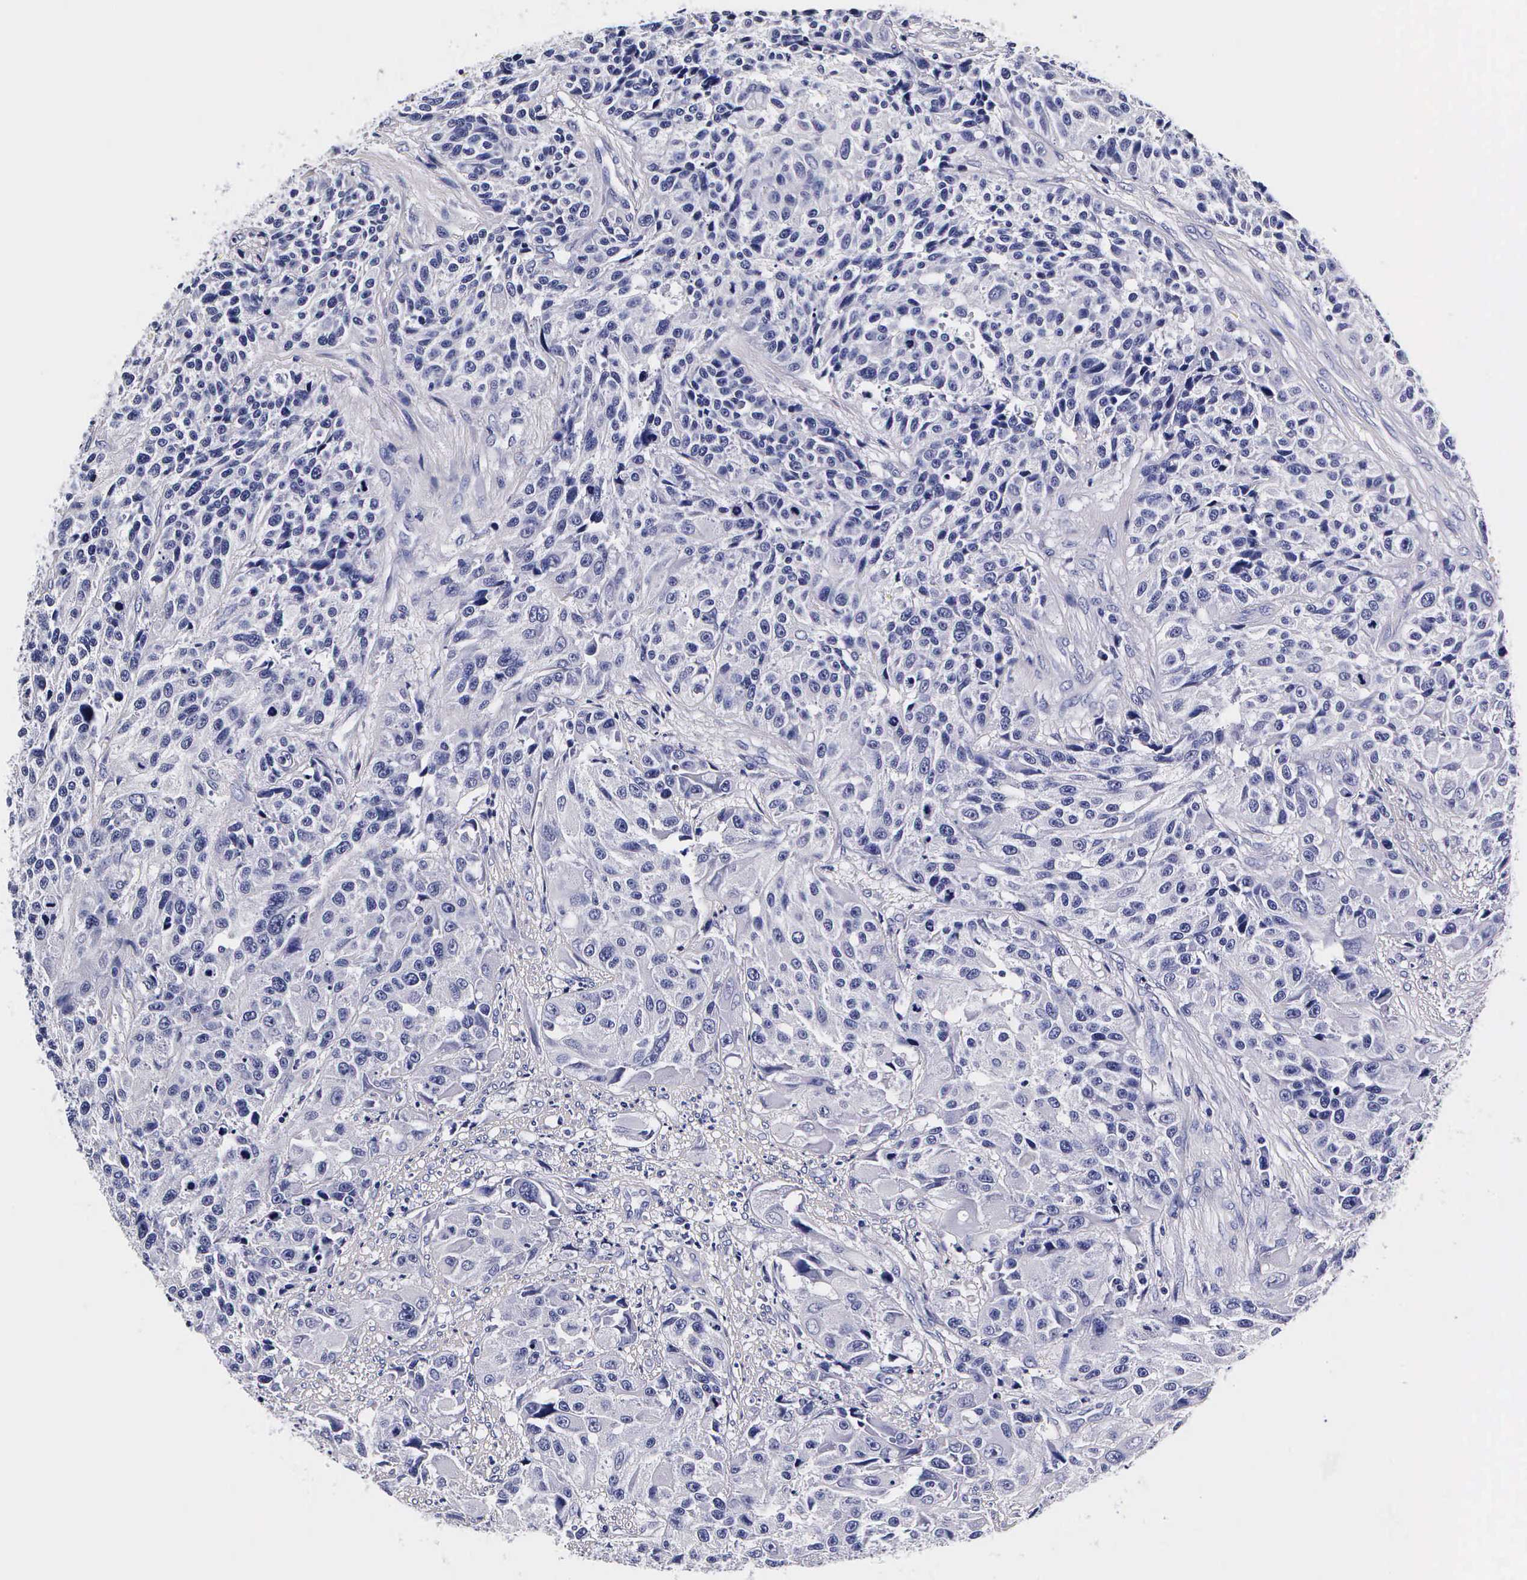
{"staining": {"intensity": "negative", "quantity": "none", "location": "none"}, "tissue": "urothelial cancer", "cell_type": "Tumor cells", "image_type": "cancer", "snomed": [{"axis": "morphology", "description": "Urothelial carcinoma, High grade"}, {"axis": "topography", "description": "Urinary bladder"}], "caption": "IHC micrograph of human urothelial carcinoma (high-grade) stained for a protein (brown), which demonstrates no staining in tumor cells.", "gene": "IAPP", "patient": {"sex": "female", "age": 81}}